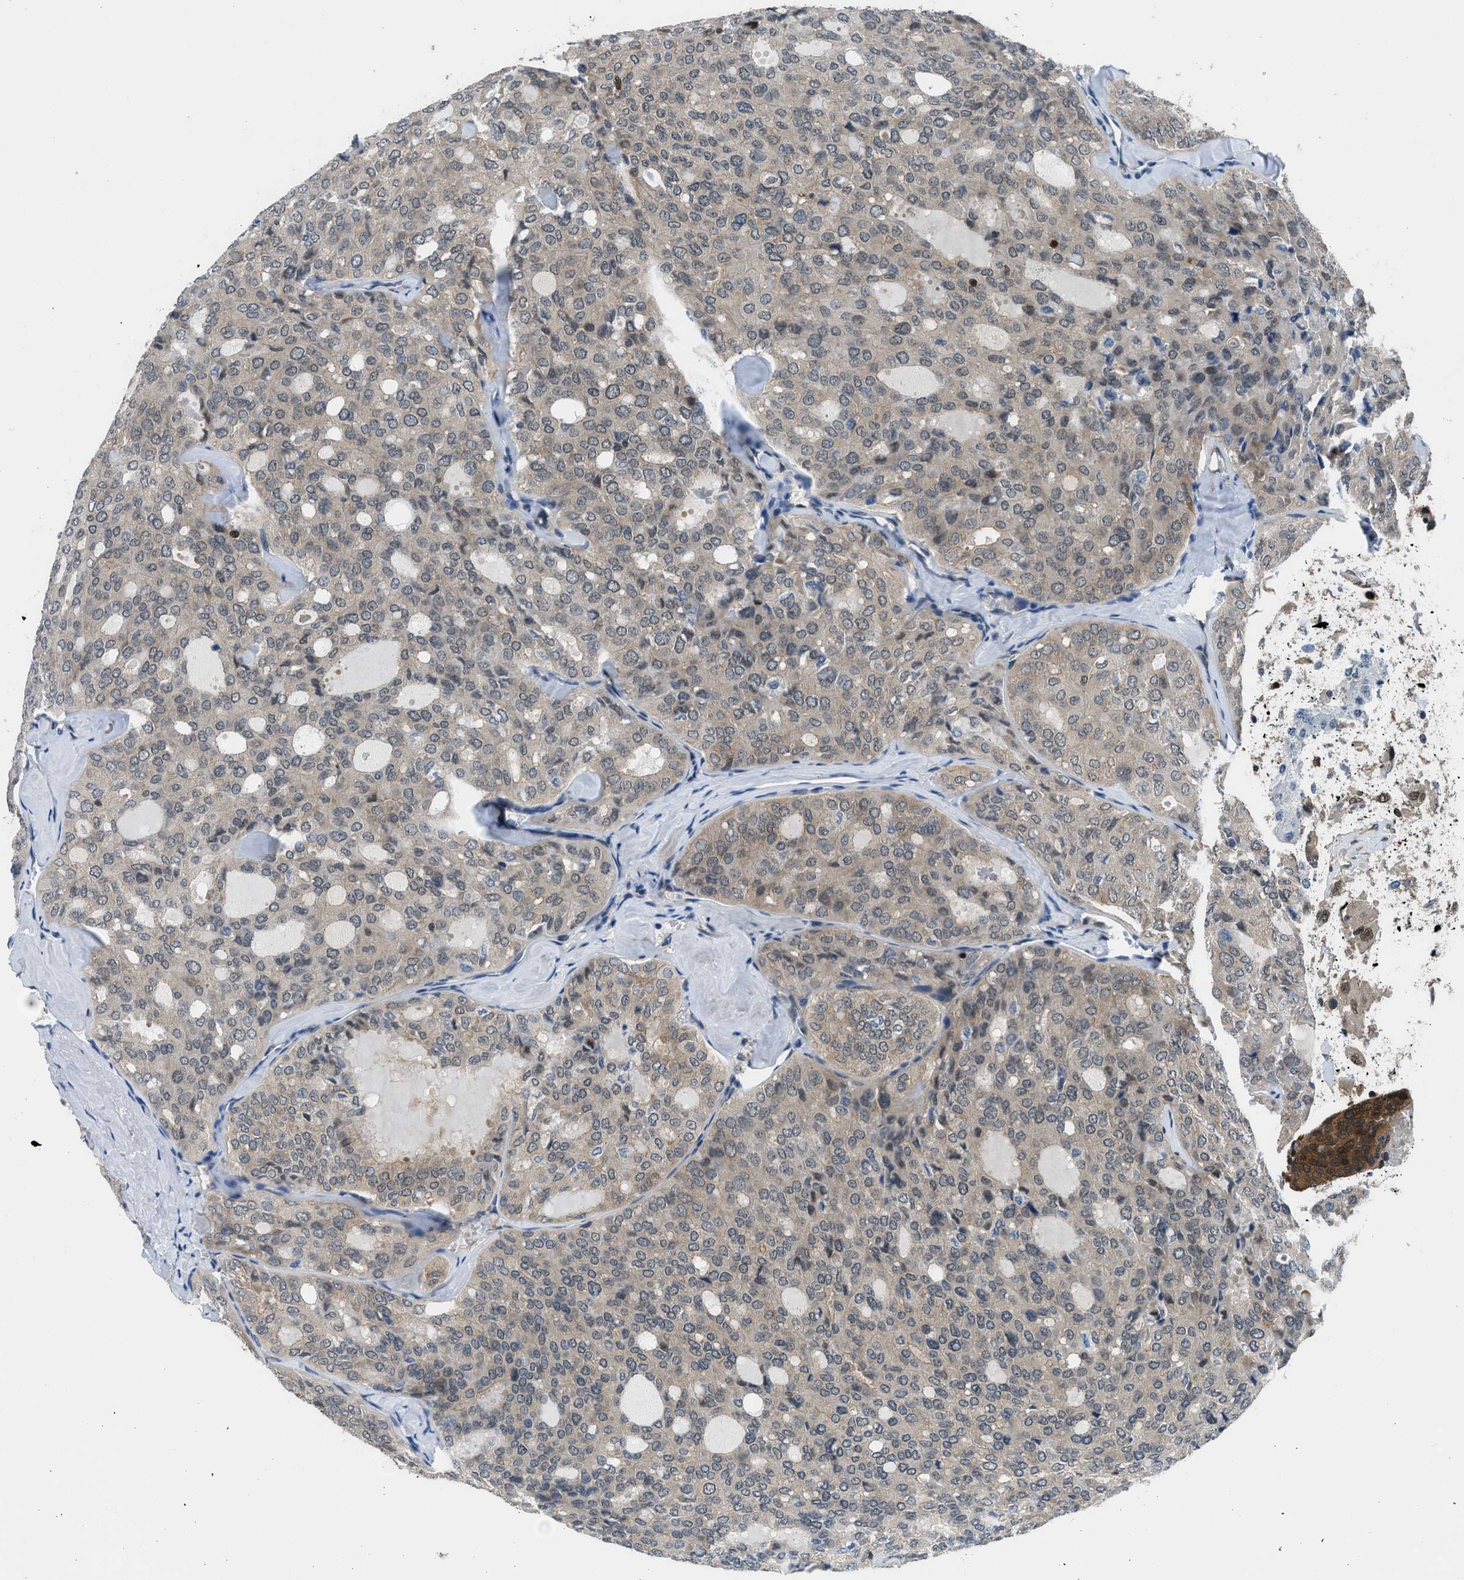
{"staining": {"intensity": "weak", "quantity": ">75%", "location": "cytoplasmic/membranous"}, "tissue": "thyroid cancer", "cell_type": "Tumor cells", "image_type": "cancer", "snomed": [{"axis": "morphology", "description": "Follicular adenoma carcinoma, NOS"}, {"axis": "topography", "description": "Thyroid gland"}], "caption": "Immunohistochemistry (IHC) histopathology image of neoplastic tissue: human thyroid cancer (follicular adenoma carcinoma) stained using immunohistochemistry reveals low levels of weak protein expression localized specifically in the cytoplasmic/membranous of tumor cells, appearing as a cytoplasmic/membranous brown color.", "gene": "MTMR1", "patient": {"sex": "male", "age": 75}}